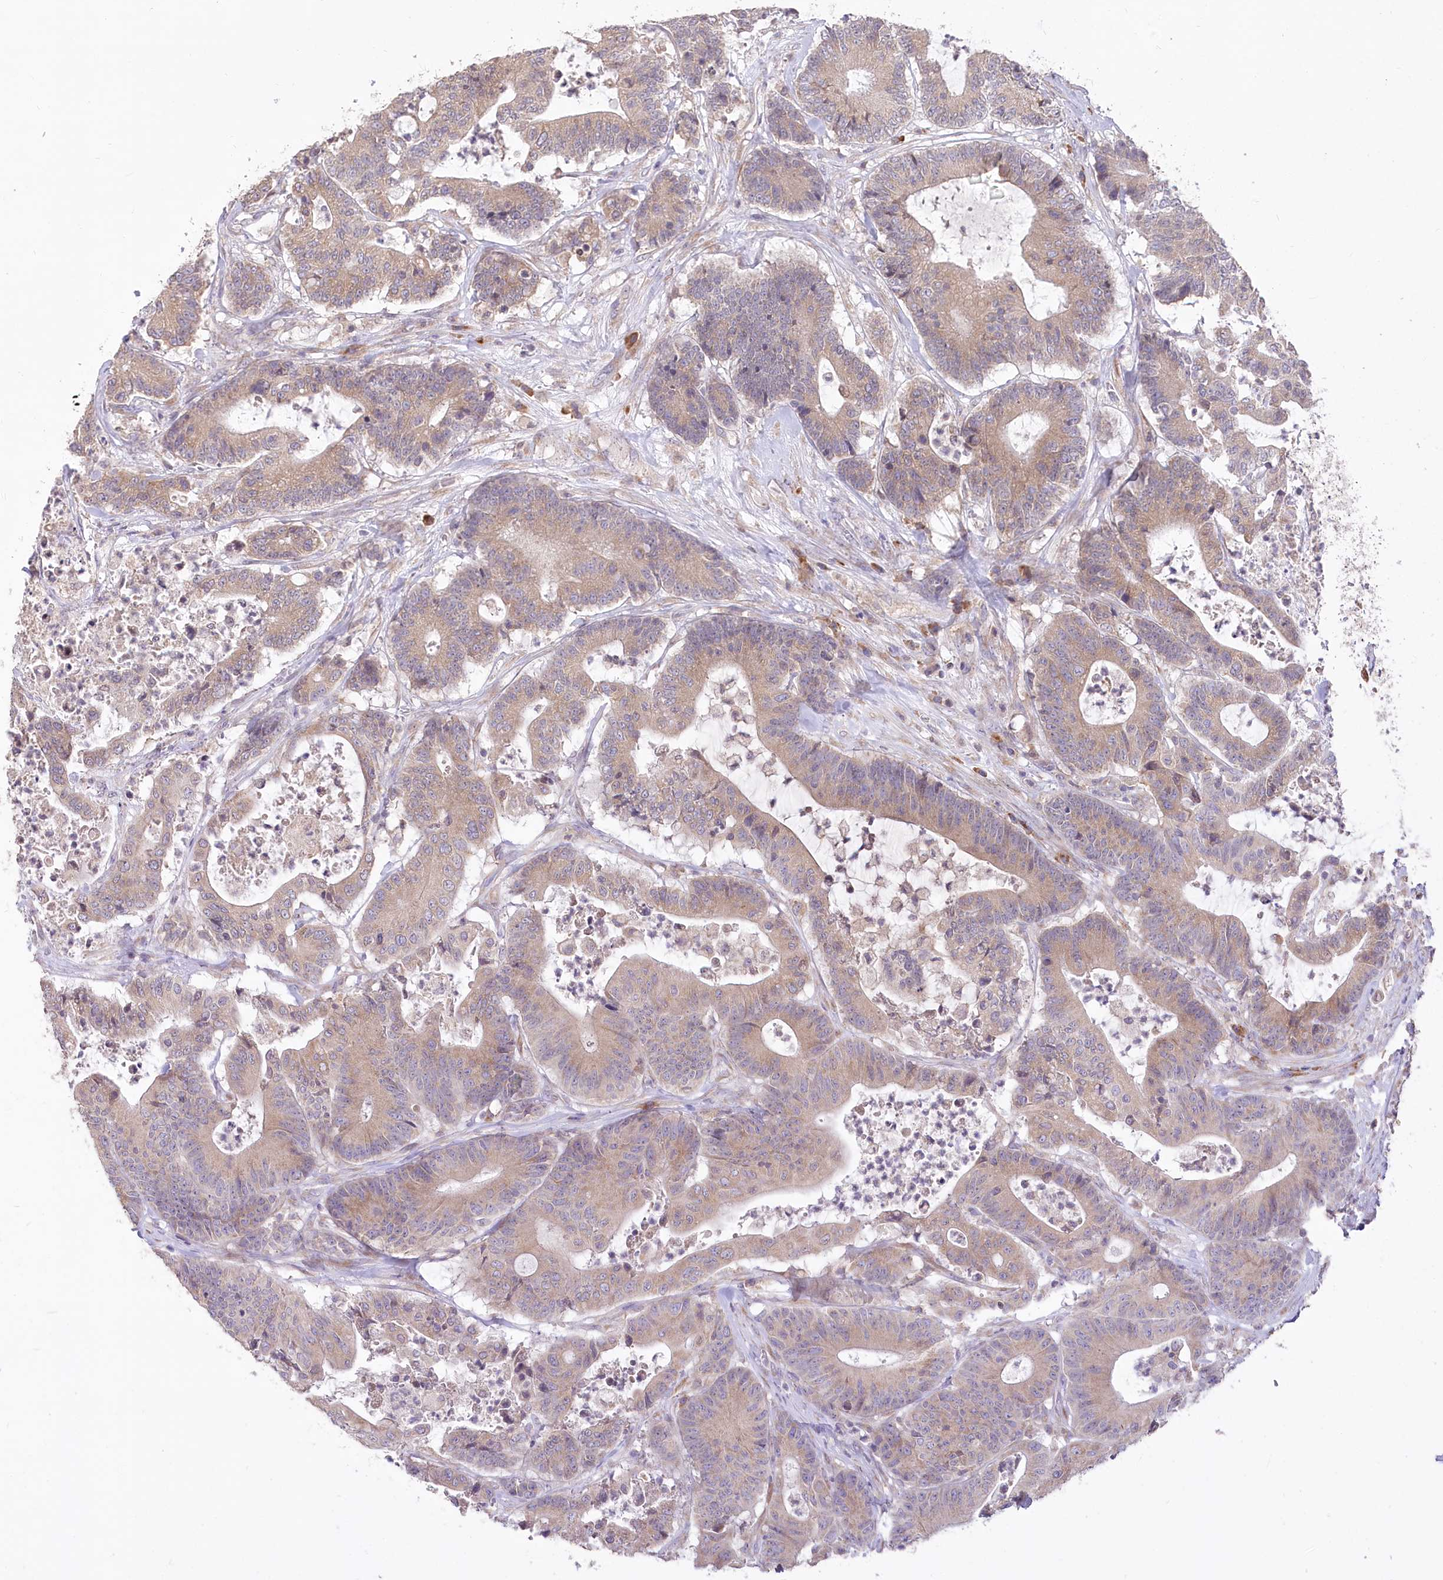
{"staining": {"intensity": "weak", "quantity": "25%-75%", "location": "cytoplasmic/membranous"}, "tissue": "colorectal cancer", "cell_type": "Tumor cells", "image_type": "cancer", "snomed": [{"axis": "morphology", "description": "Adenocarcinoma, NOS"}, {"axis": "topography", "description": "Colon"}], "caption": "Human colorectal cancer stained for a protein (brown) shows weak cytoplasmic/membranous positive expression in approximately 25%-75% of tumor cells.", "gene": "STT3B", "patient": {"sex": "female", "age": 84}}